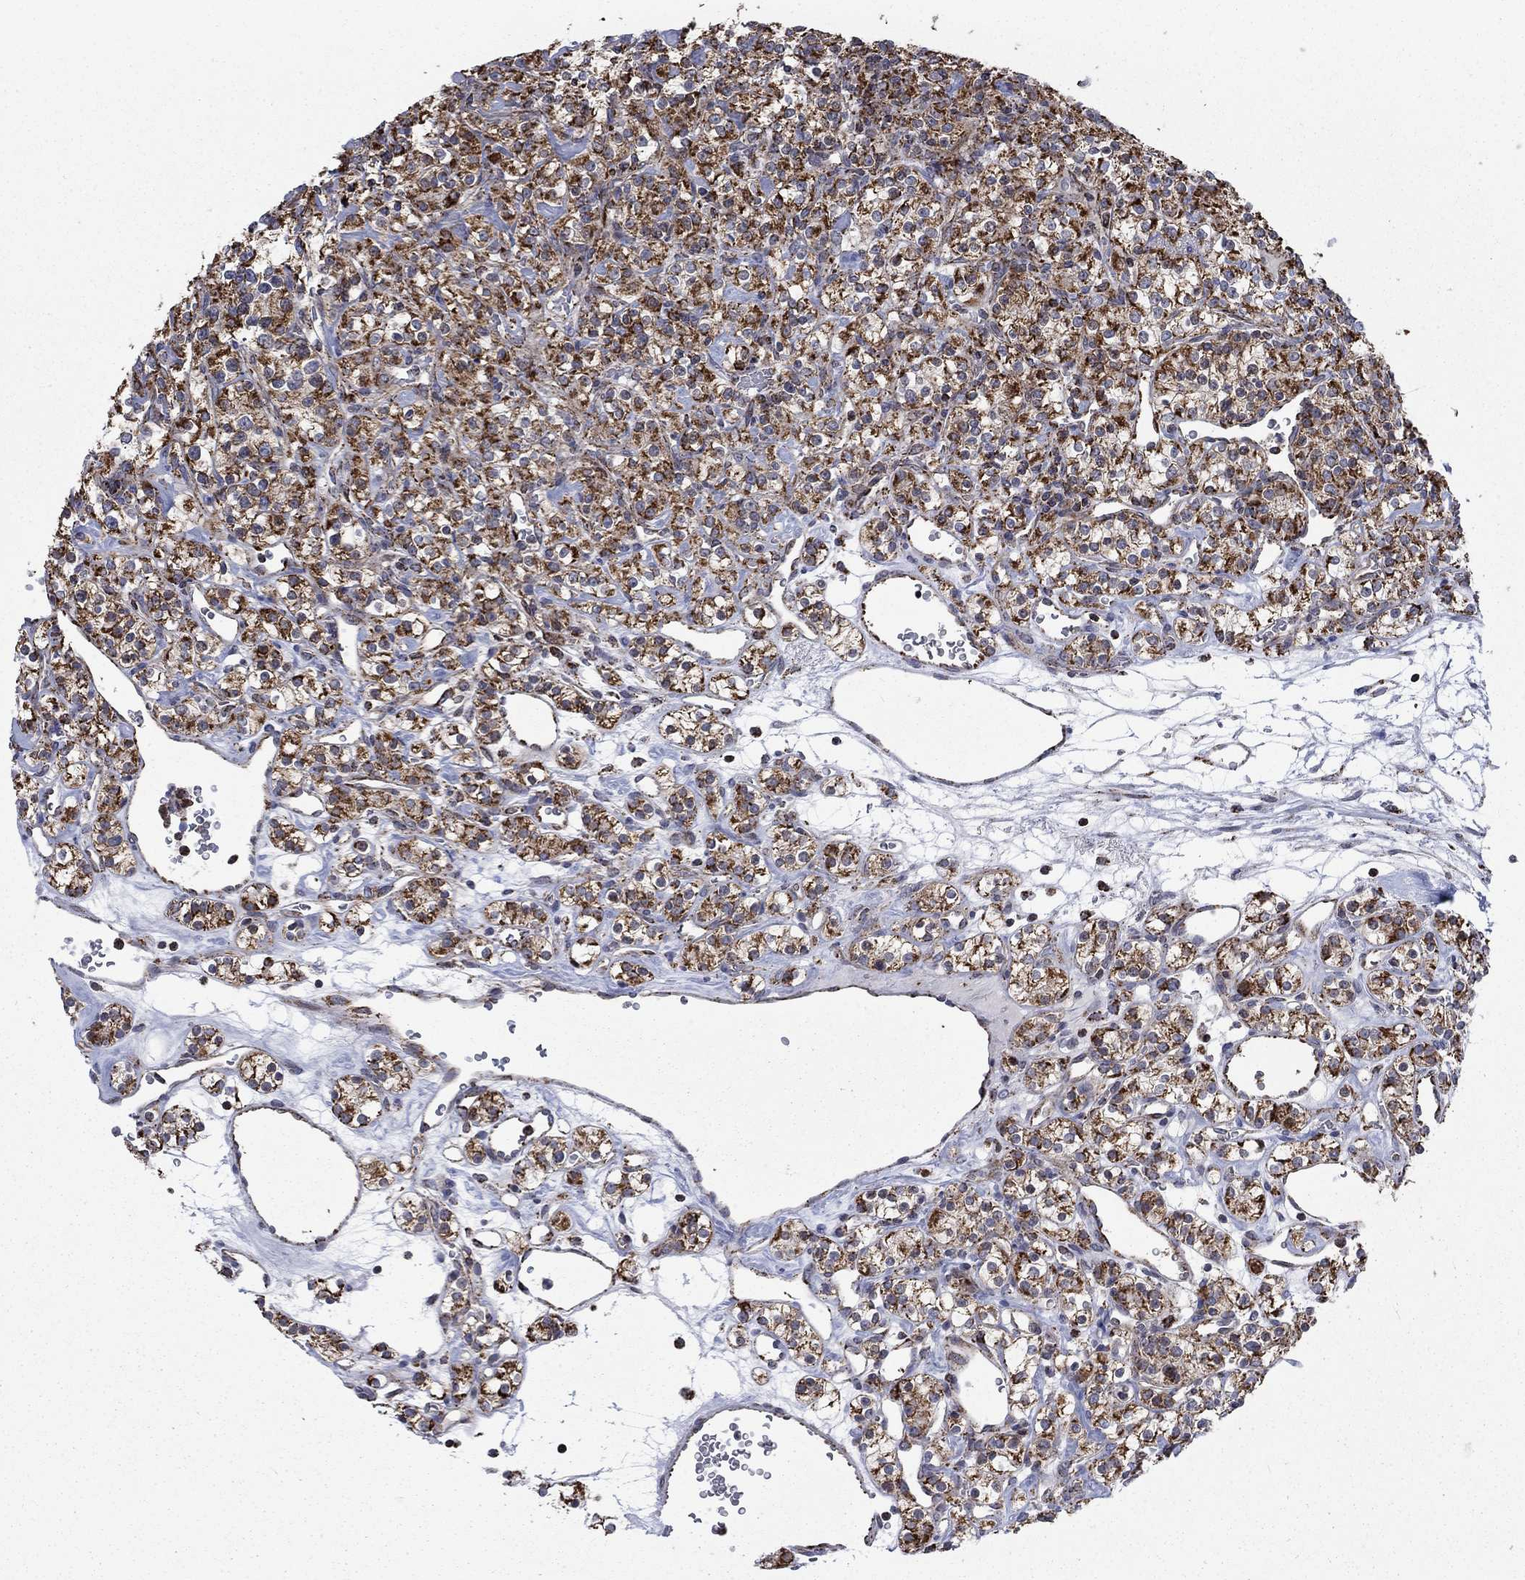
{"staining": {"intensity": "strong", "quantity": ">75%", "location": "cytoplasmic/membranous"}, "tissue": "renal cancer", "cell_type": "Tumor cells", "image_type": "cancer", "snomed": [{"axis": "morphology", "description": "Adenocarcinoma, NOS"}, {"axis": "topography", "description": "Kidney"}], "caption": "Protein staining of renal adenocarcinoma tissue exhibits strong cytoplasmic/membranous staining in about >75% of tumor cells.", "gene": "MOAP1", "patient": {"sex": "male", "age": 77}}